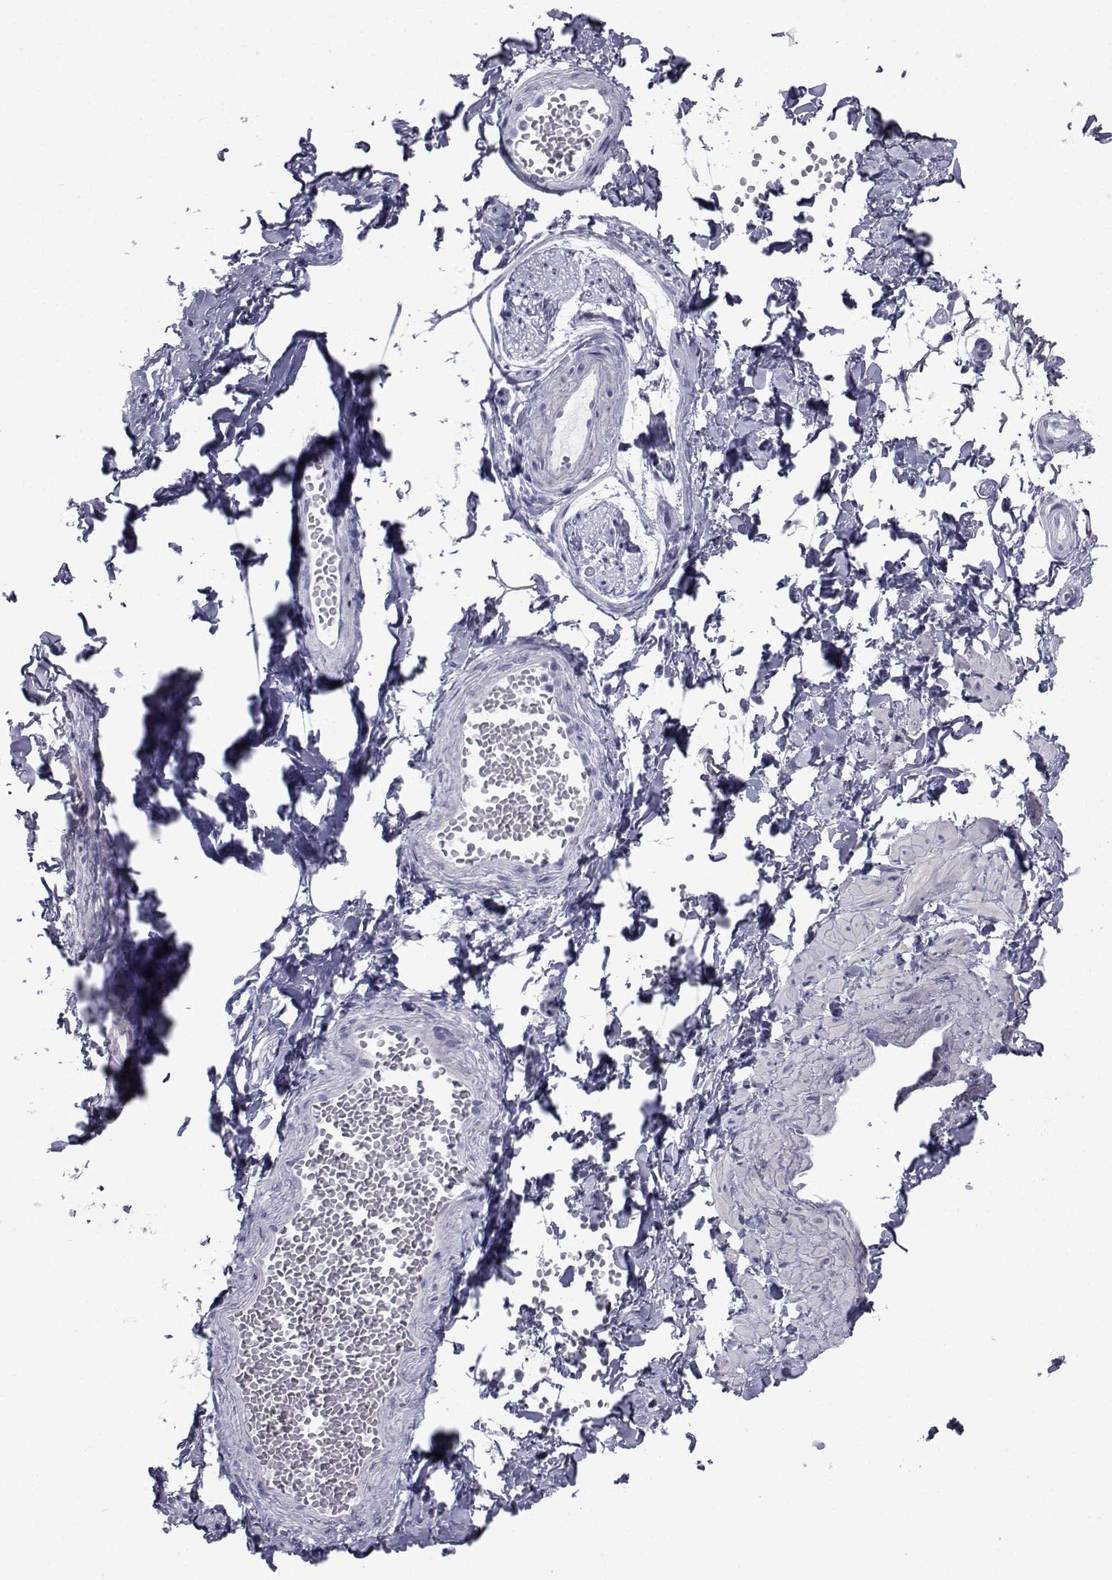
{"staining": {"intensity": "negative", "quantity": "none", "location": "none"}, "tissue": "adipose tissue", "cell_type": "Adipocytes", "image_type": "normal", "snomed": [{"axis": "morphology", "description": "Normal tissue, NOS"}, {"axis": "topography", "description": "Smooth muscle"}, {"axis": "topography", "description": "Peripheral nerve tissue"}], "caption": "Immunohistochemistry of normal human adipose tissue demonstrates no staining in adipocytes.", "gene": "PDE6G", "patient": {"sex": "male", "age": 22}}